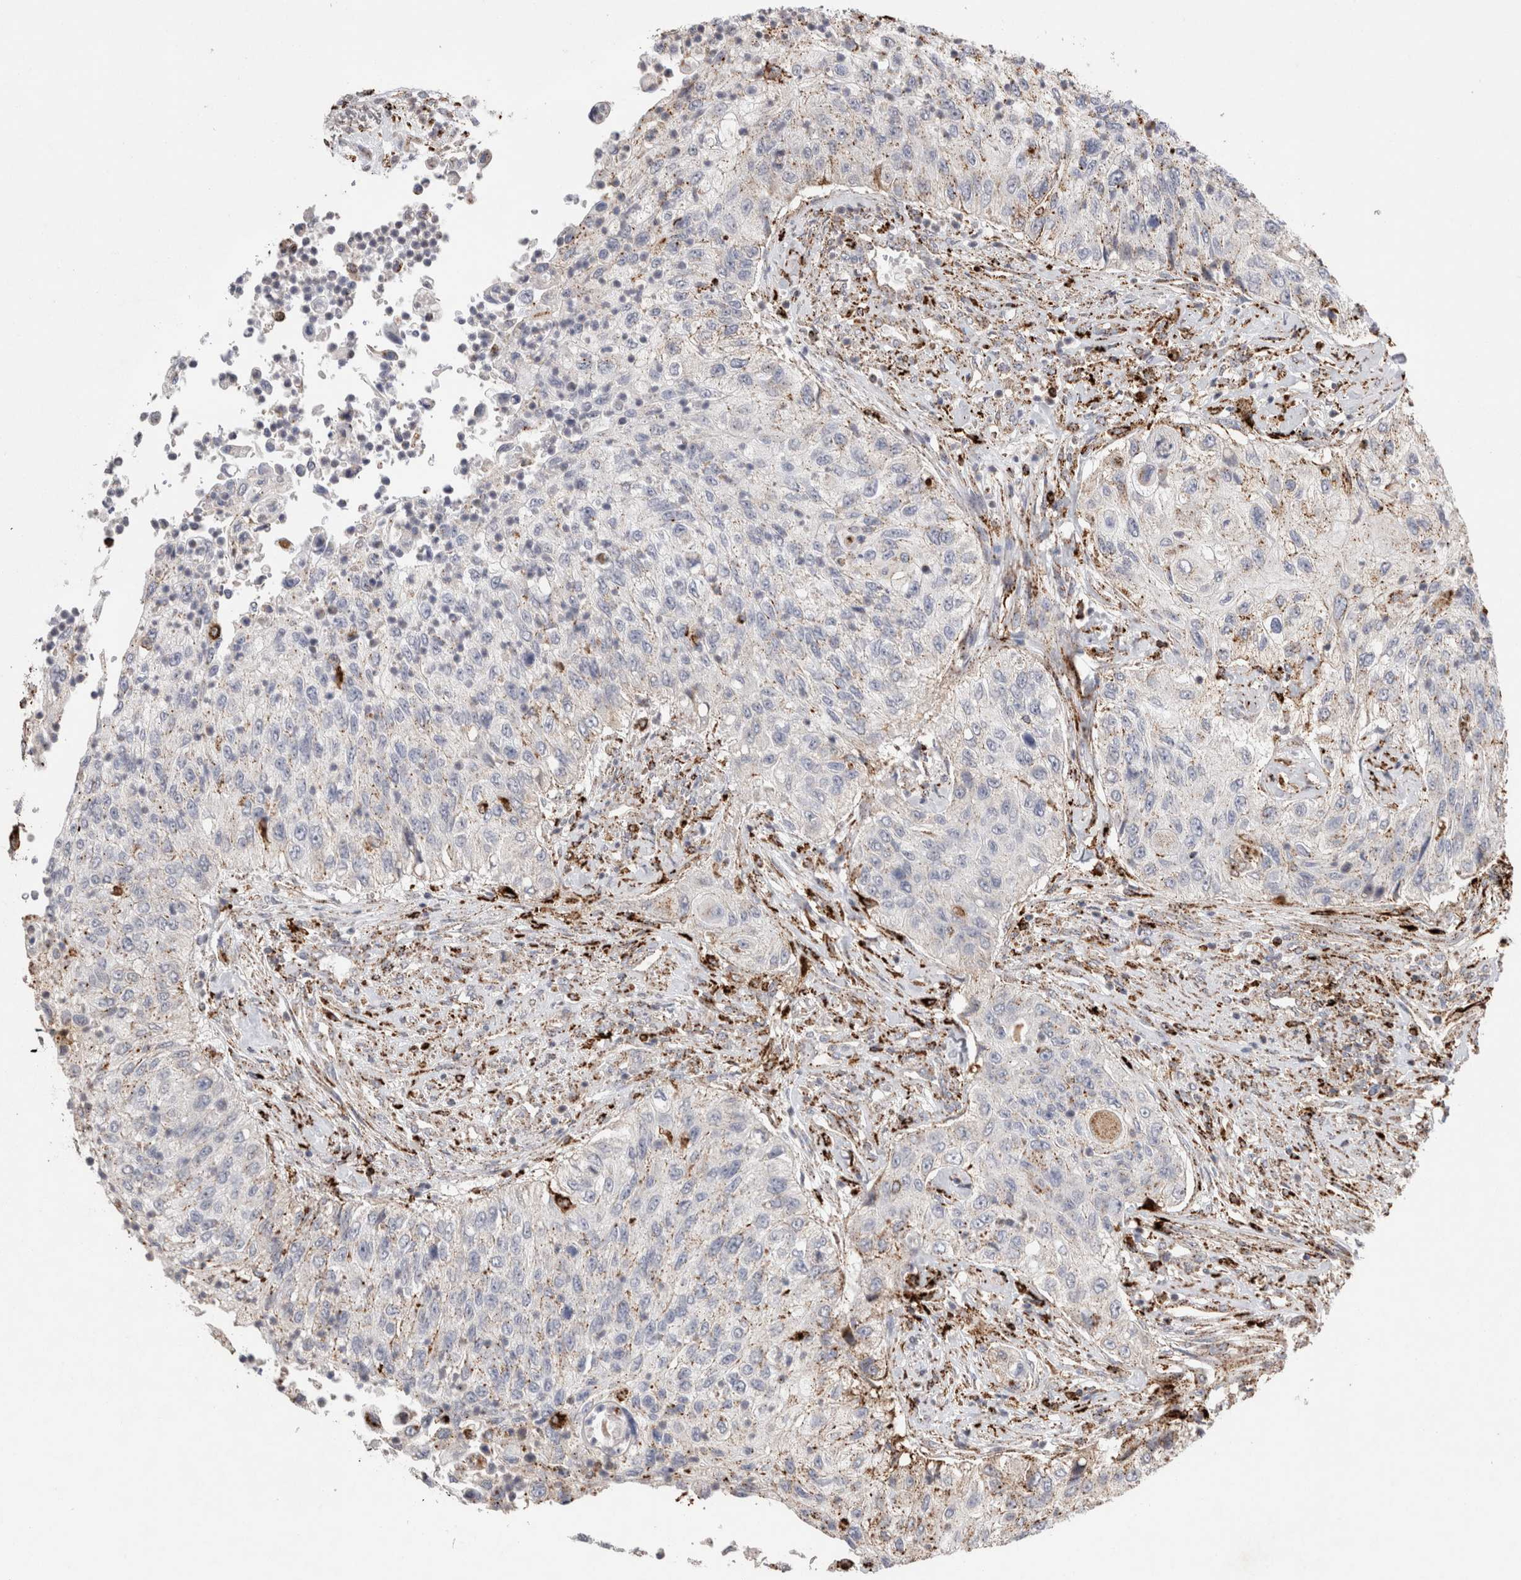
{"staining": {"intensity": "weak", "quantity": "<25%", "location": "cytoplasmic/membranous"}, "tissue": "urothelial cancer", "cell_type": "Tumor cells", "image_type": "cancer", "snomed": [{"axis": "morphology", "description": "Urothelial carcinoma, High grade"}, {"axis": "topography", "description": "Urinary bladder"}], "caption": "Immunohistochemistry of human high-grade urothelial carcinoma exhibits no positivity in tumor cells.", "gene": "CTSA", "patient": {"sex": "female", "age": 60}}